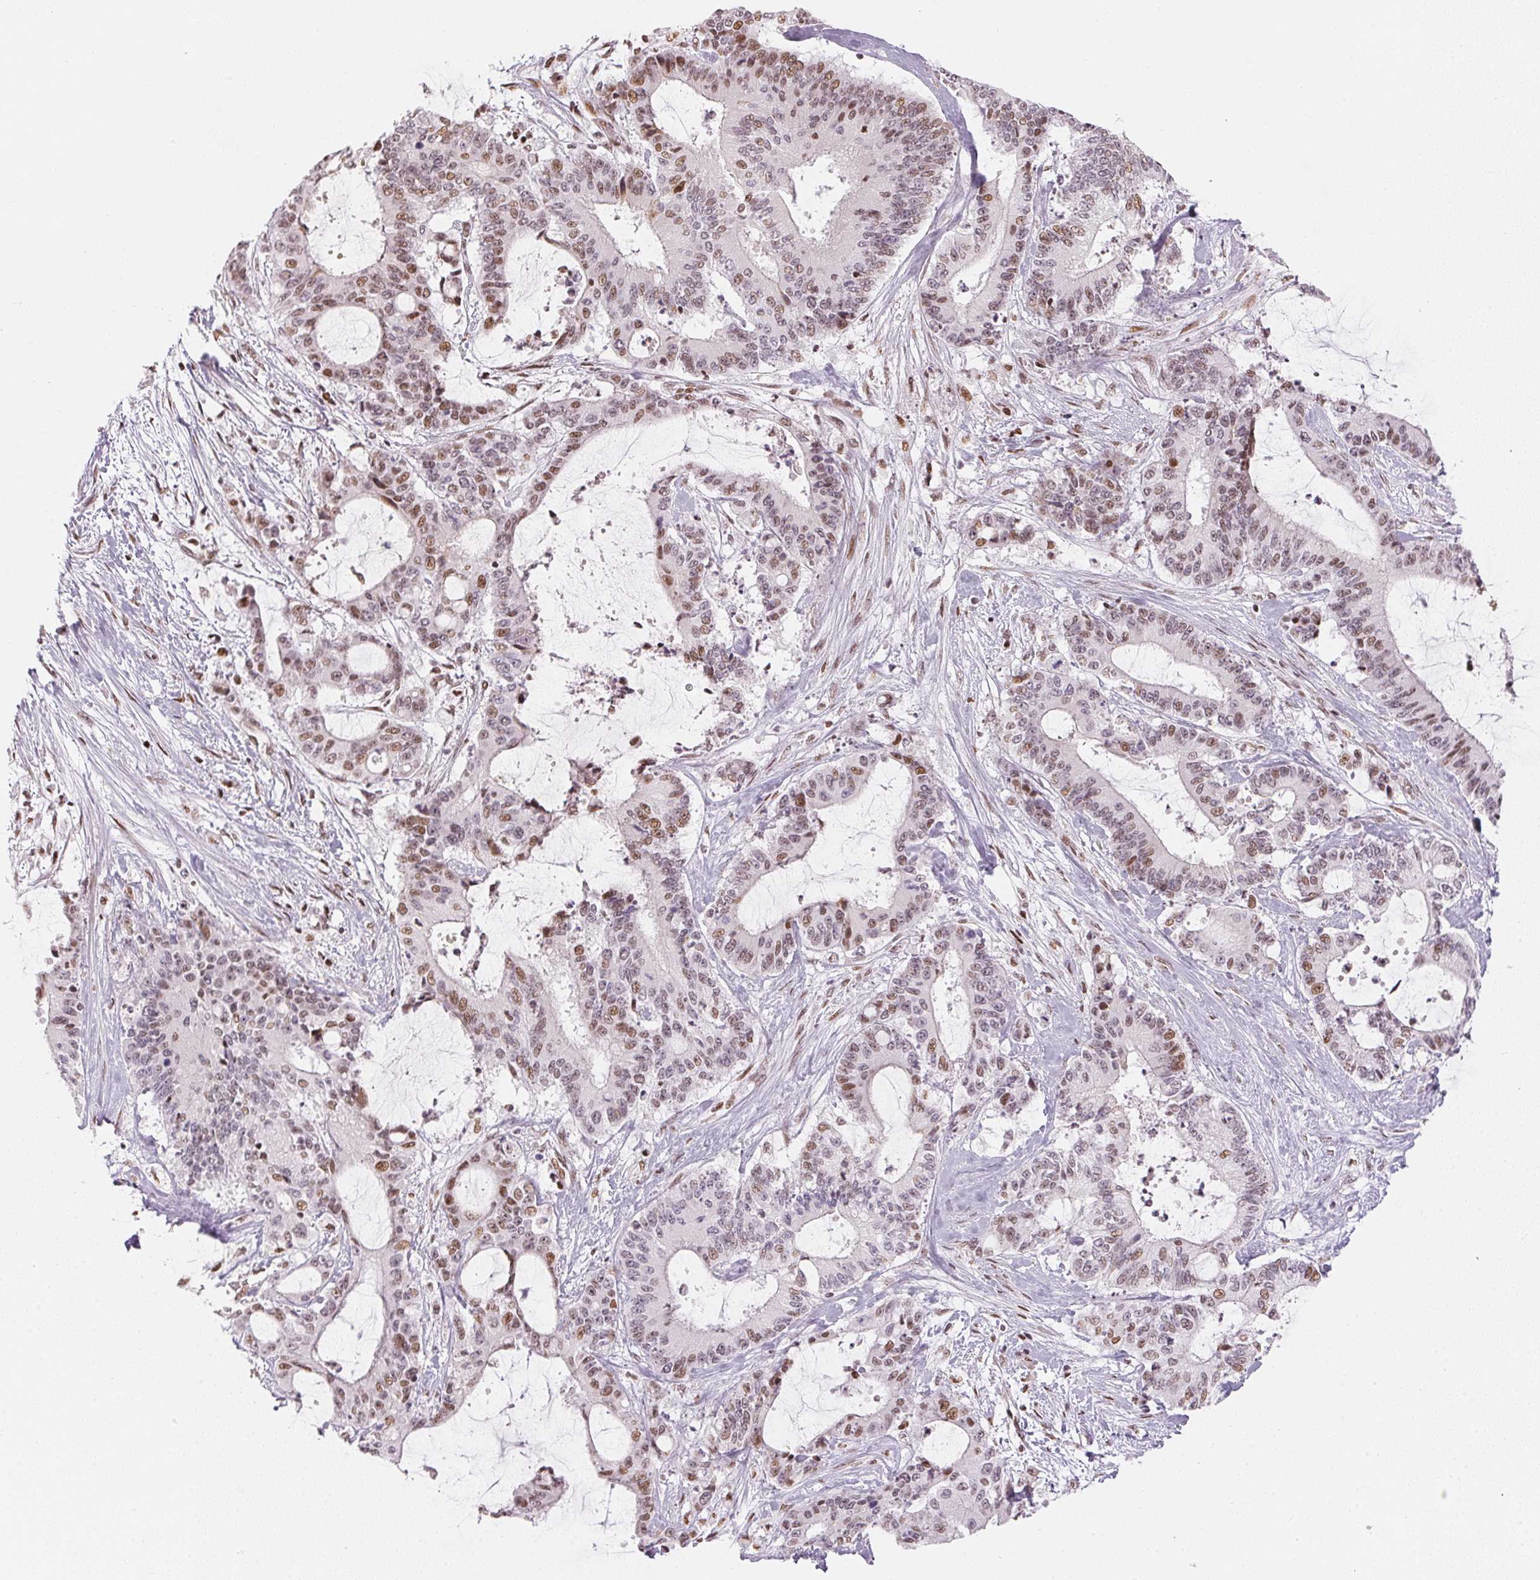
{"staining": {"intensity": "moderate", "quantity": "<25%", "location": "nuclear"}, "tissue": "liver cancer", "cell_type": "Tumor cells", "image_type": "cancer", "snomed": [{"axis": "morphology", "description": "Cholangiocarcinoma"}, {"axis": "topography", "description": "Liver"}], "caption": "DAB (3,3'-diaminobenzidine) immunohistochemical staining of liver cancer exhibits moderate nuclear protein positivity in approximately <25% of tumor cells.", "gene": "KAT6A", "patient": {"sex": "female", "age": 73}}